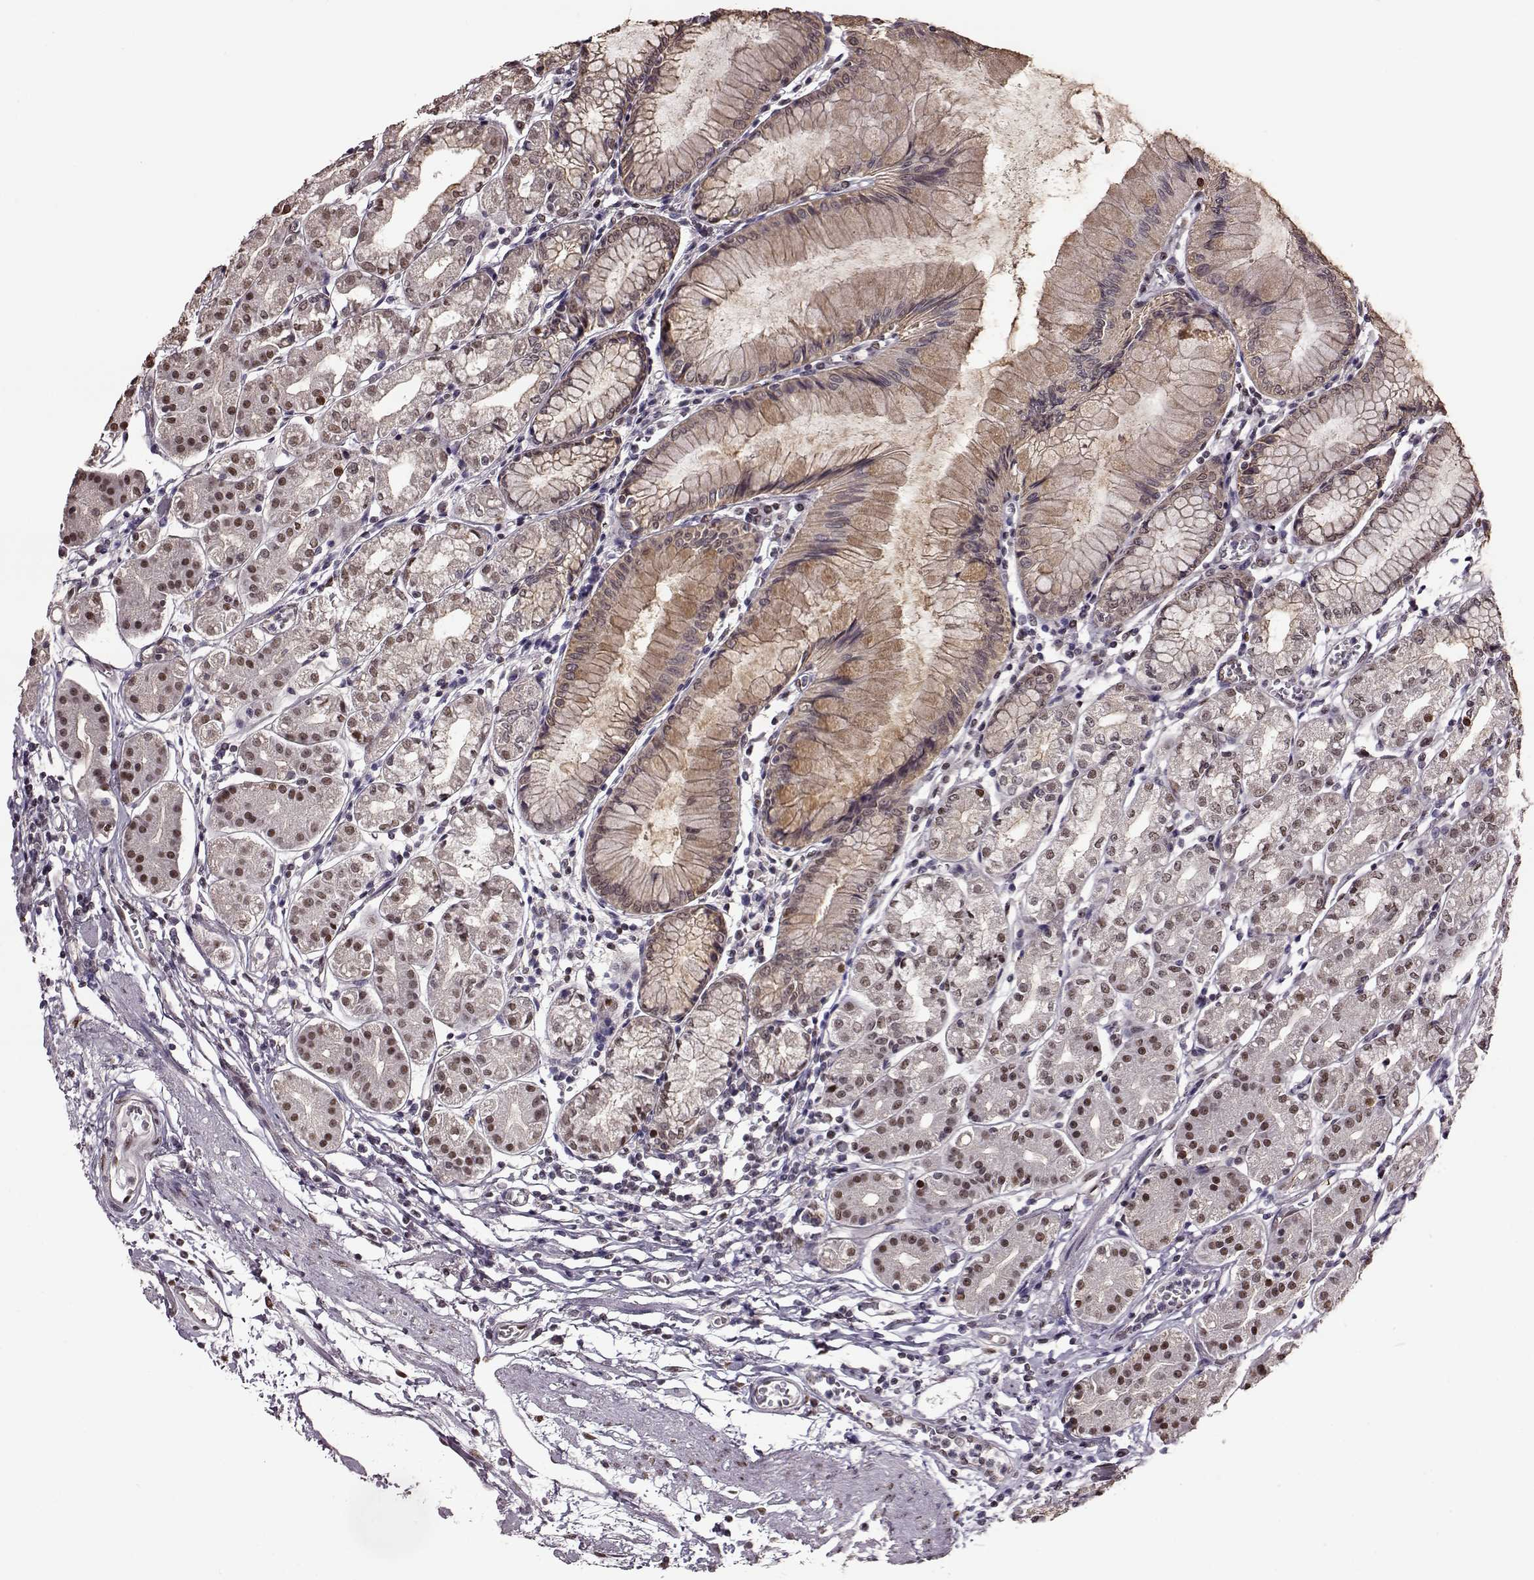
{"staining": {"intensity": "moderate", "quantity": "<25%", "location": "cytoplasmic/membranous"}, "tissue": "stomach", "cell_type": "Glandular cells", "image_type": "normal", "snomed": [{"axis": "morphology", "description": "Normal tissue, NOS"}, {"axis": "topography", "description": "Skeletal muscle"}, {"axis": "topography", "description": "Stomach"}], "caption": "Benign stomach demonstrates moderate cytoplasmic/membranous staining in about <25% of glandular cells Using DAB (3,3'-diaminobenzidine) (brown) and hematoxylin (blue) stains, captured at high magnification using brightfield microscopy..", "gene": "FTO", "patient": {"sex": "female", "age": 57}}